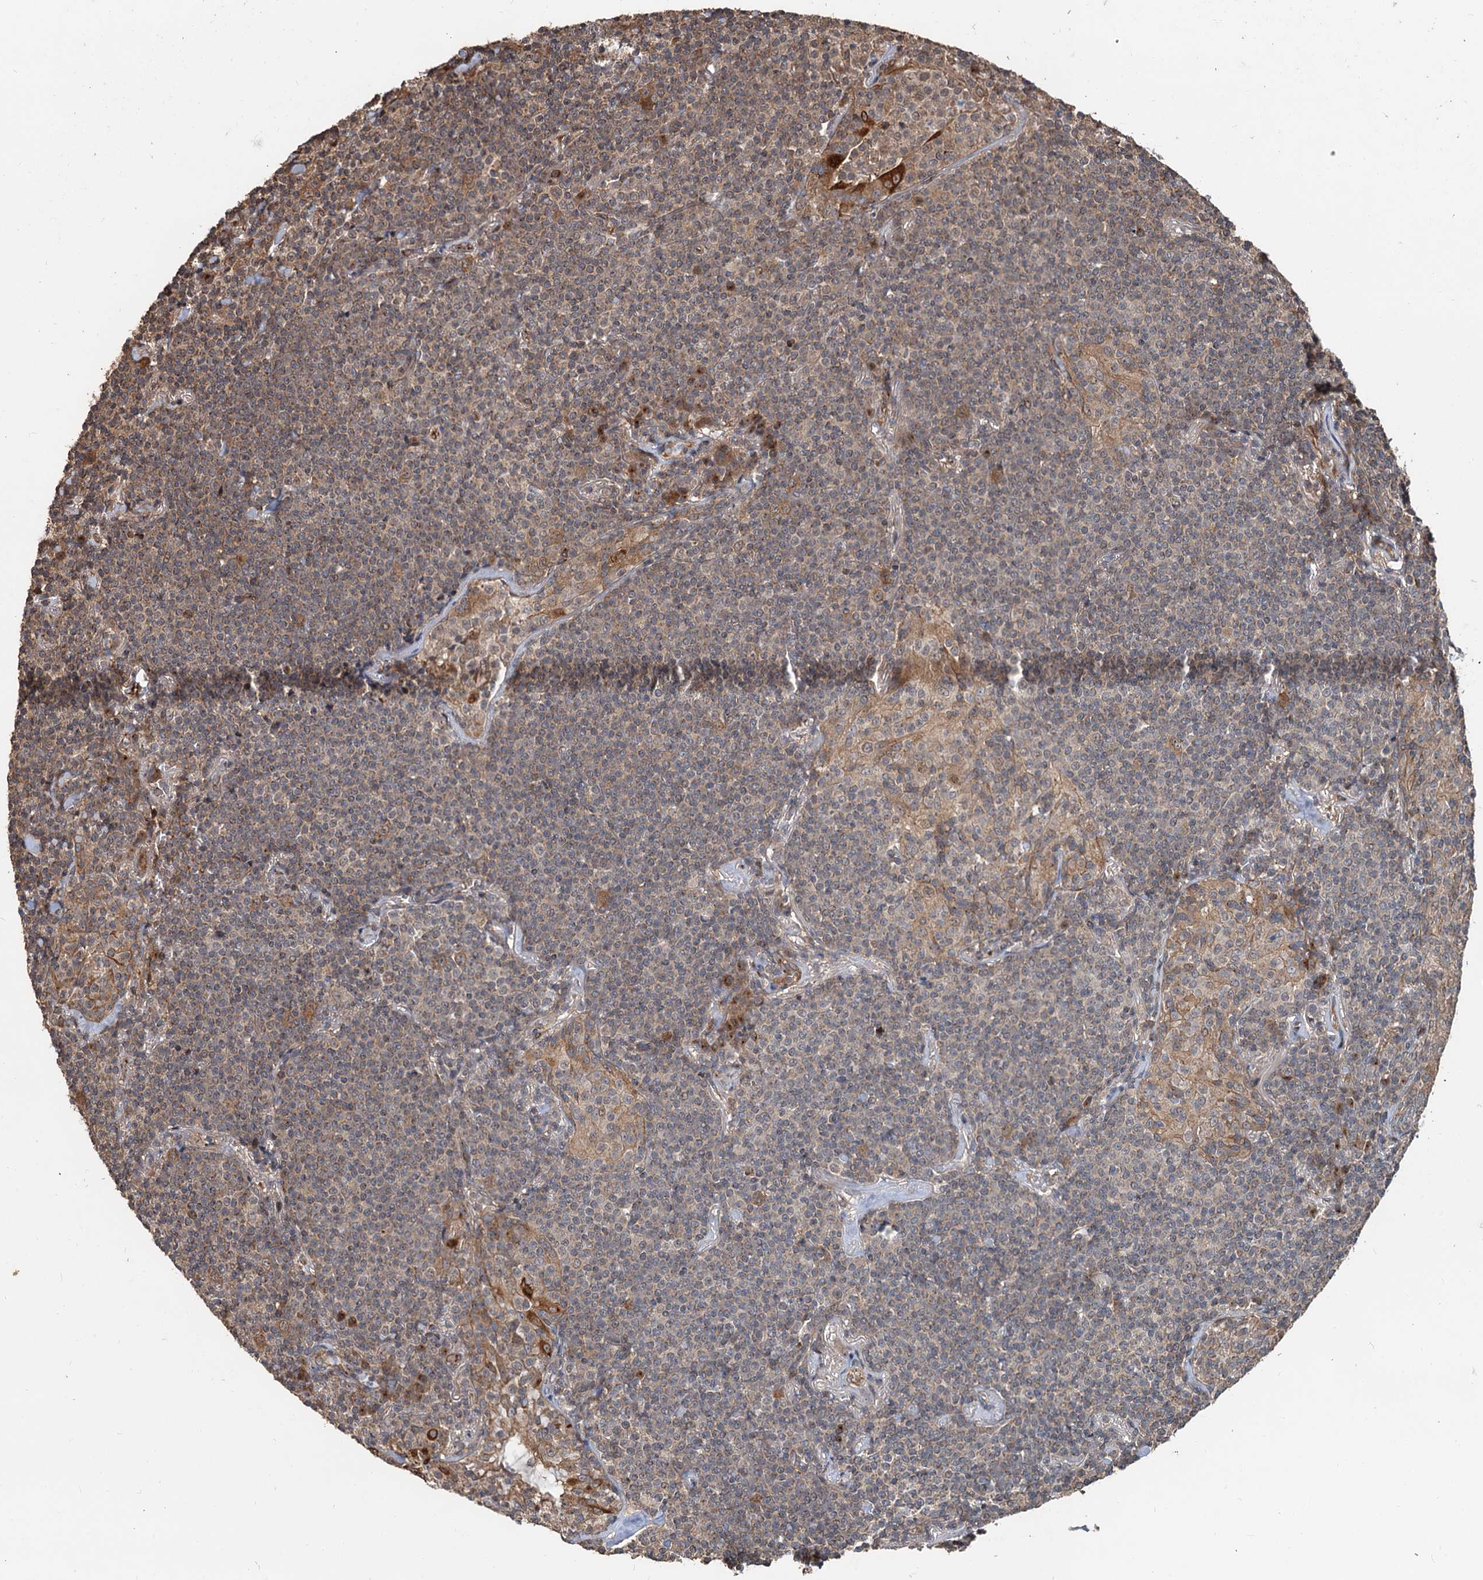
{"staining": {"intensity": "weak", "quantity": ">75%", "location": "cytoplasmic/membranous"}, "tissue": "lymphoma", "cell_type": "Tumor cells", "image_type": "cancer", "snomed": [{"axis": "morphology", "description": "Malignant lymphoma, non-Hodgkin's type, Low grade"}, {"axis": "topography", "description": "Lung"}], "caption": "Human lymphoma stained with a brown dye reveals weak cytoplasmic/membranous positive staining in about >75% of tumor cells.", "gene": "DEXI", "patient": {"sex": "female", "age": 71}}